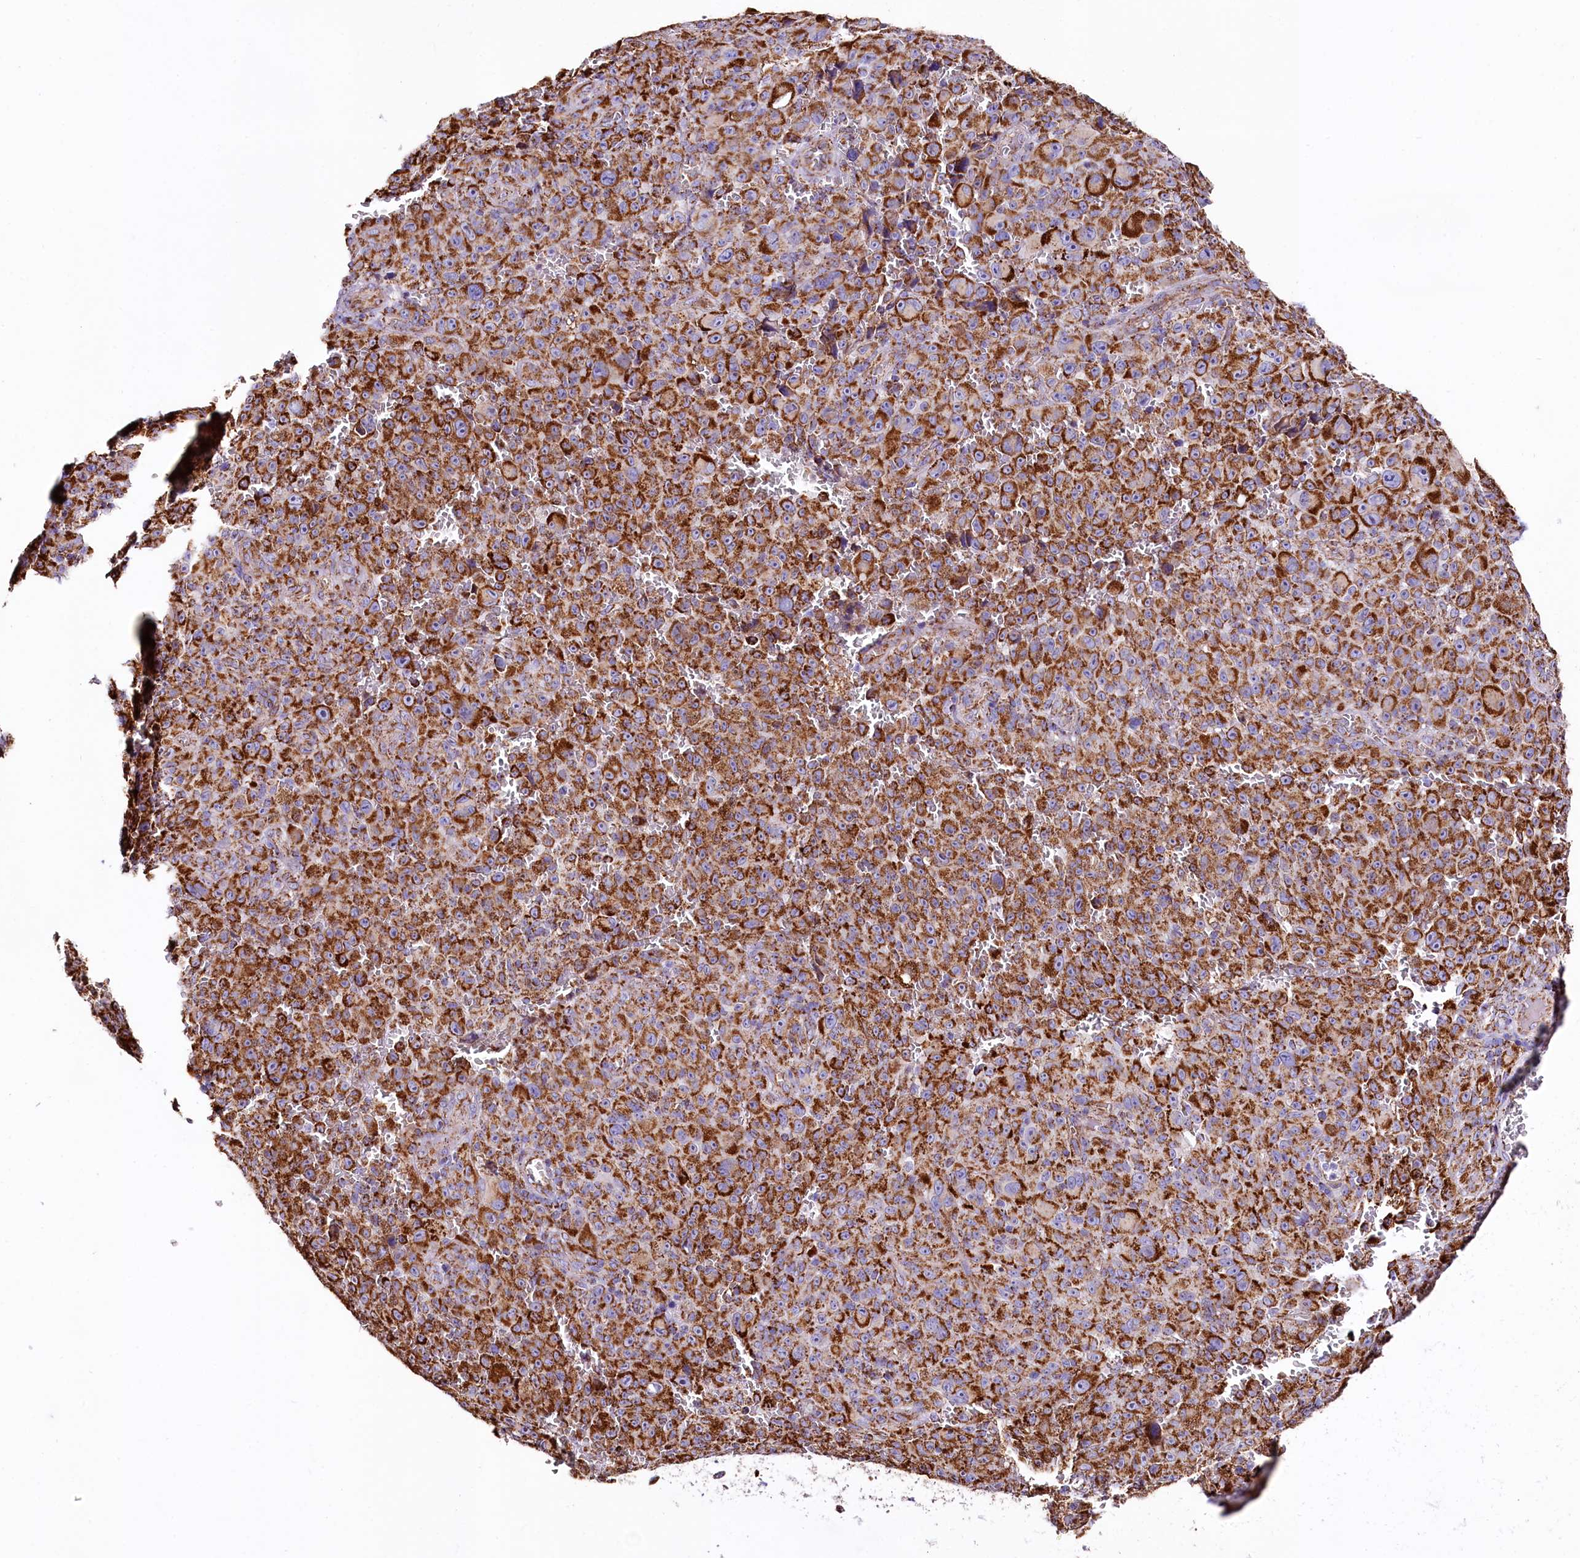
{"staining": {"intensity": "strong", "quantity": ">75%", "location": "cytoplasmic/membranous"}, "tissue": "melanoma", "cell_type": "Tumor cells", "image_type": "cancer", "snomed": [{"axis": "morphology", "description": "Malignant melanoma, NOS"}, {"axis": "topography", "description": "Skin"}], "caption": "Protein expression analysis of malignant melanoma exhibits strong cytoplasmic/membranous positivity in approximately >75% of tumor cells. The protein of interest is stained brown, and the nuclei are stained in blue (DAB IHC with brightfield microscopy, high magnification).", "gene": "APLP2", "patient": {"sex": "female", "age": 82}}